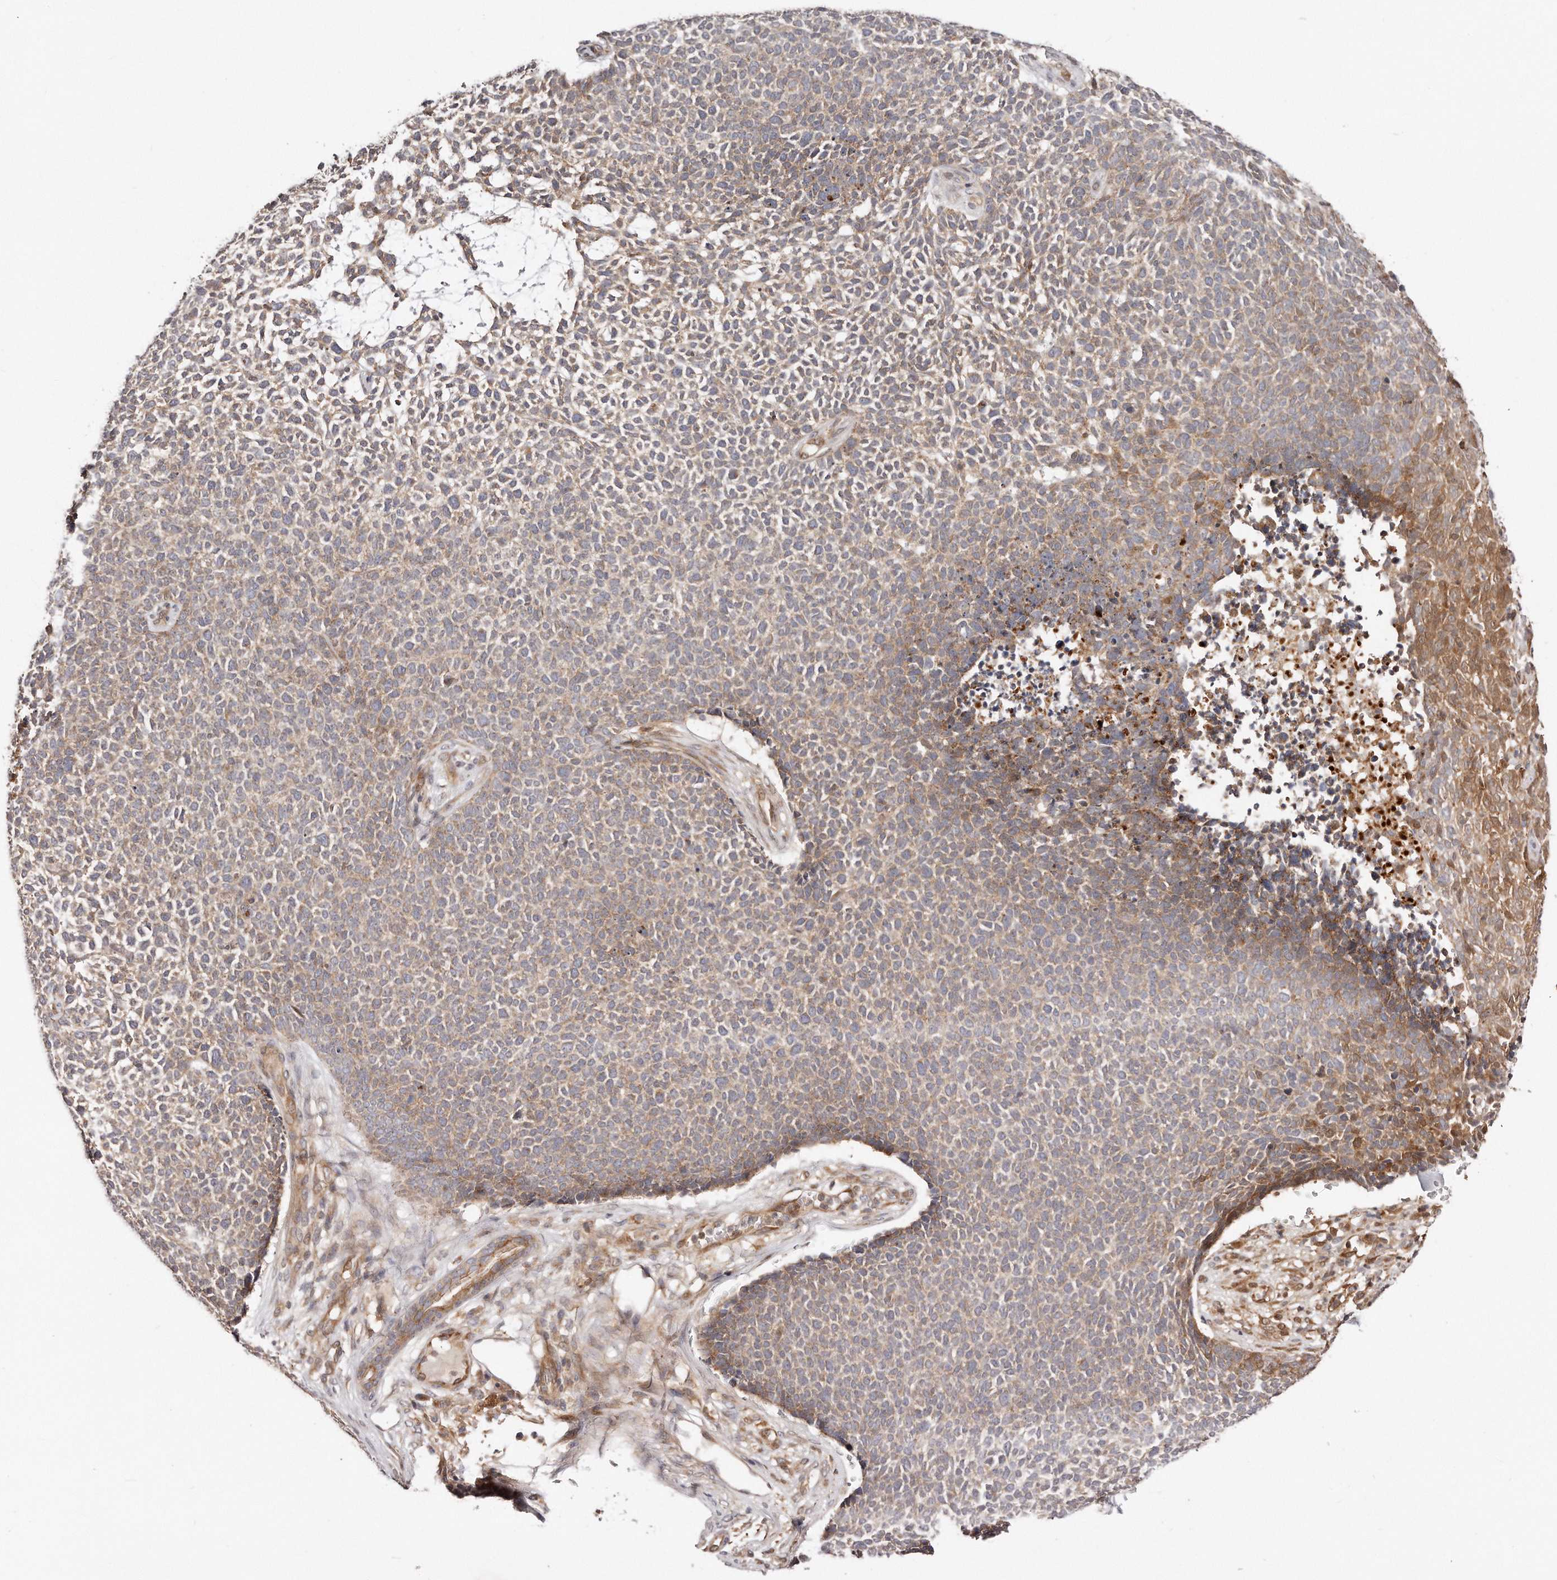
{"staining": {"intensity": "weak", "quantity": "25%-75%", "location": "cytoplasmic/membranous"}, "tissue": "skin cancer", "cell_type": "Tumor cells", "image_type": "cancer", "snomed": [{"axis": "morphology", "description": "Basal cell carcinoma"}, {"axis": "topography", "description": "Skin"}], "caption": "Skin cancer stained with a protein marker reveals weak staining in tumor cells.", "gene": "GBP4", "patient": {"sex": "female", "age": 84}}